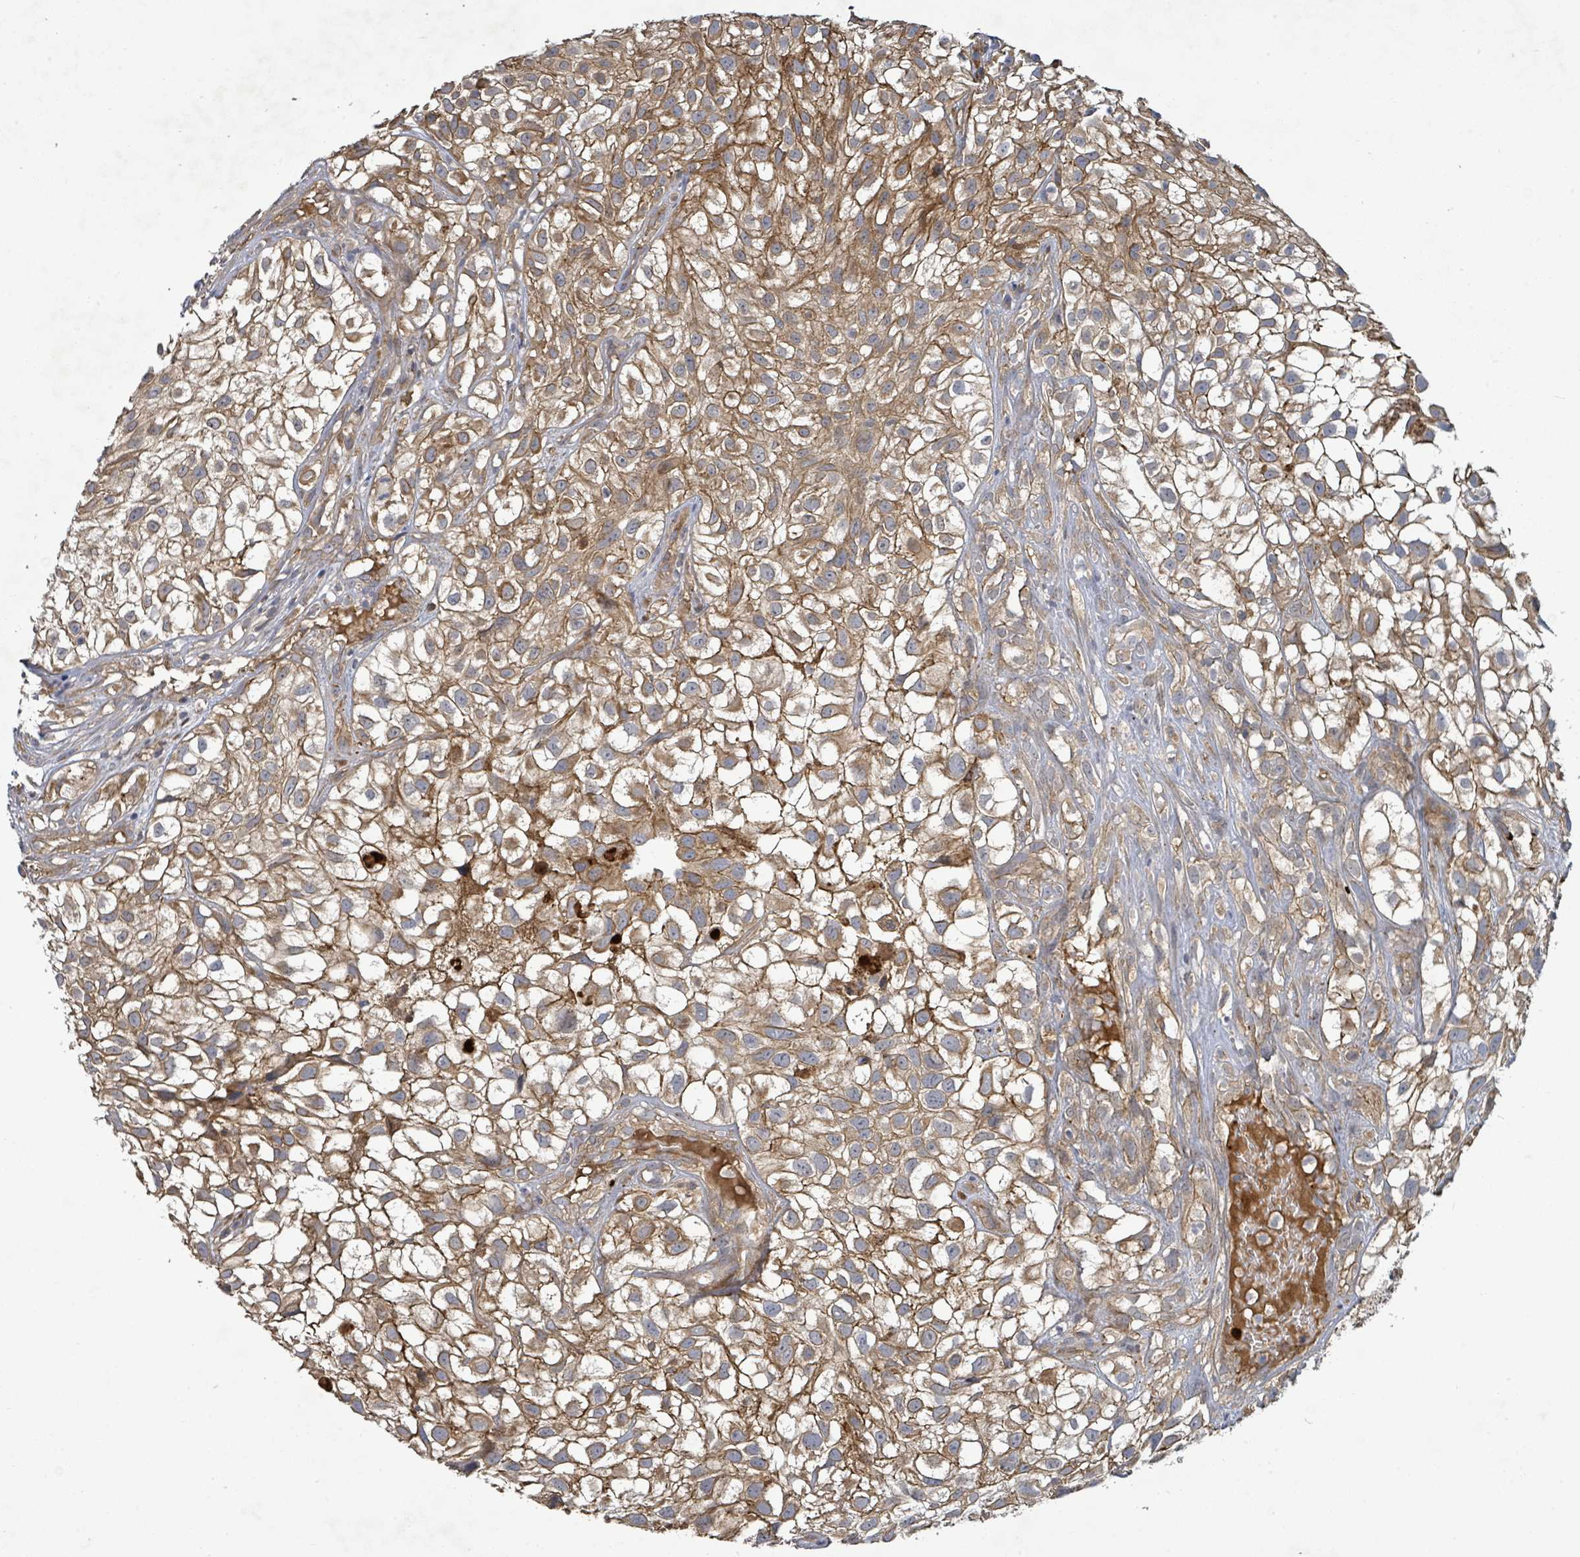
{"staining": {"intensity": "moderate", "quantity": ">75%", "location": "cytoplasmic/membranous"}, "tissue": "urothelial cancer", "cell_type": "Tumor cells", "image_type": "cancer", "snomed": [{"axis": "morphology", "description": "Urothelial carcinoma, High grade"}, {"axis": "topography", "description": "Urinary bladder"}], "caption": "Tumor cells display medium levels of moderate cytoplasmic/membranous expression in about >75% of cells in human urothelial cancer.", "gene": "STARD4", "patient": {"sex": "male", "age": 56}}